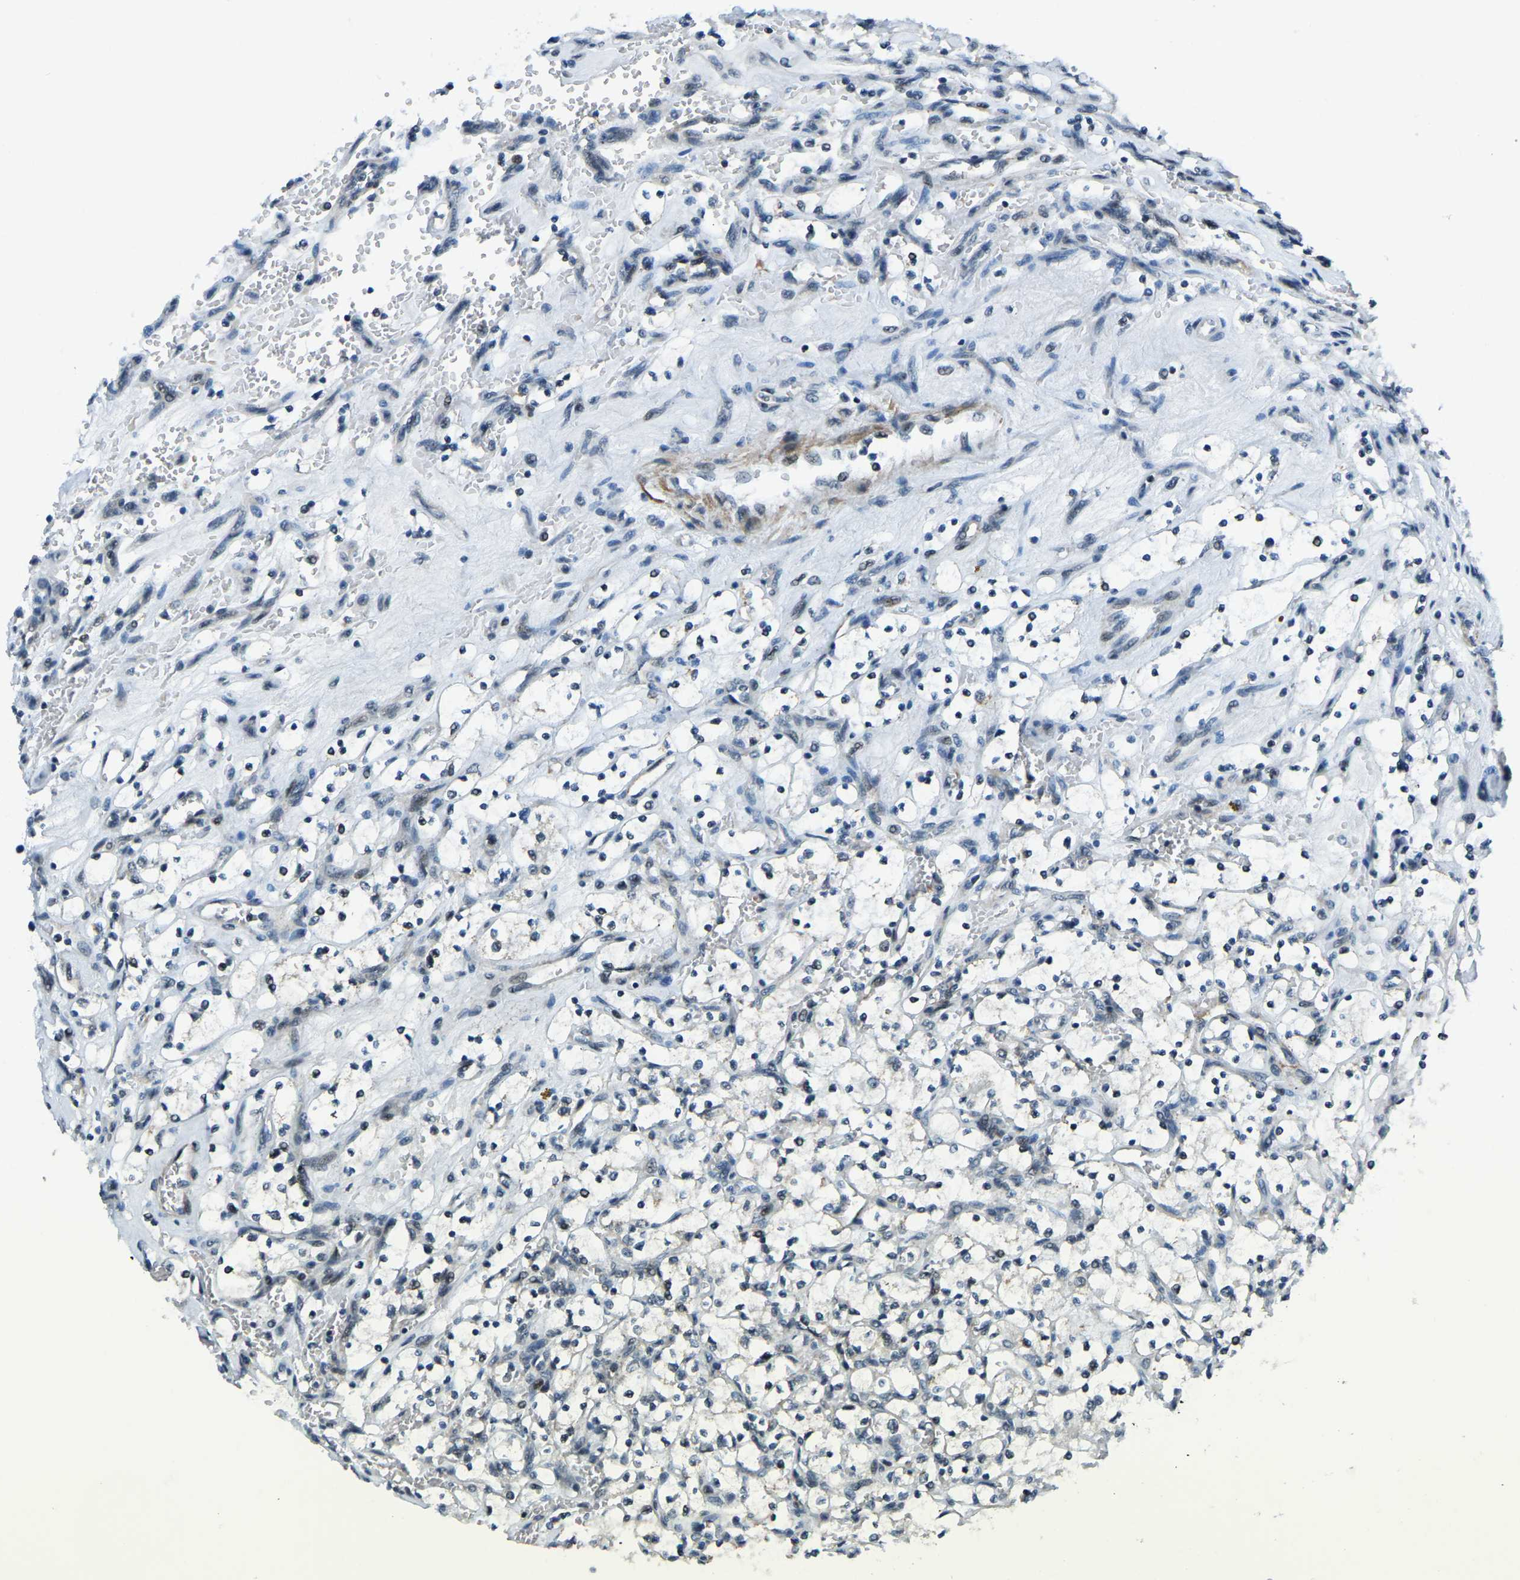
{"staining": {"intensity": "negative", "quantity": "none", "location": "none"}, "tissue": "renal cancer", "cell_type": "Tumor cells", "image_type": "cancer", "snomed": [{"axis": "morphology", "description": "Adenocarcinoma, NOS"}, {"axis": "topography", "description": "Kidney"}], "caption": "The photomicrograph displays no significant positivity in tumor cells of adenocarcinoma (renal). (DAB immunohistochemistry, high magnification).", "gene": "PRCC", "patient": {"sex": "female", "age": 69}}